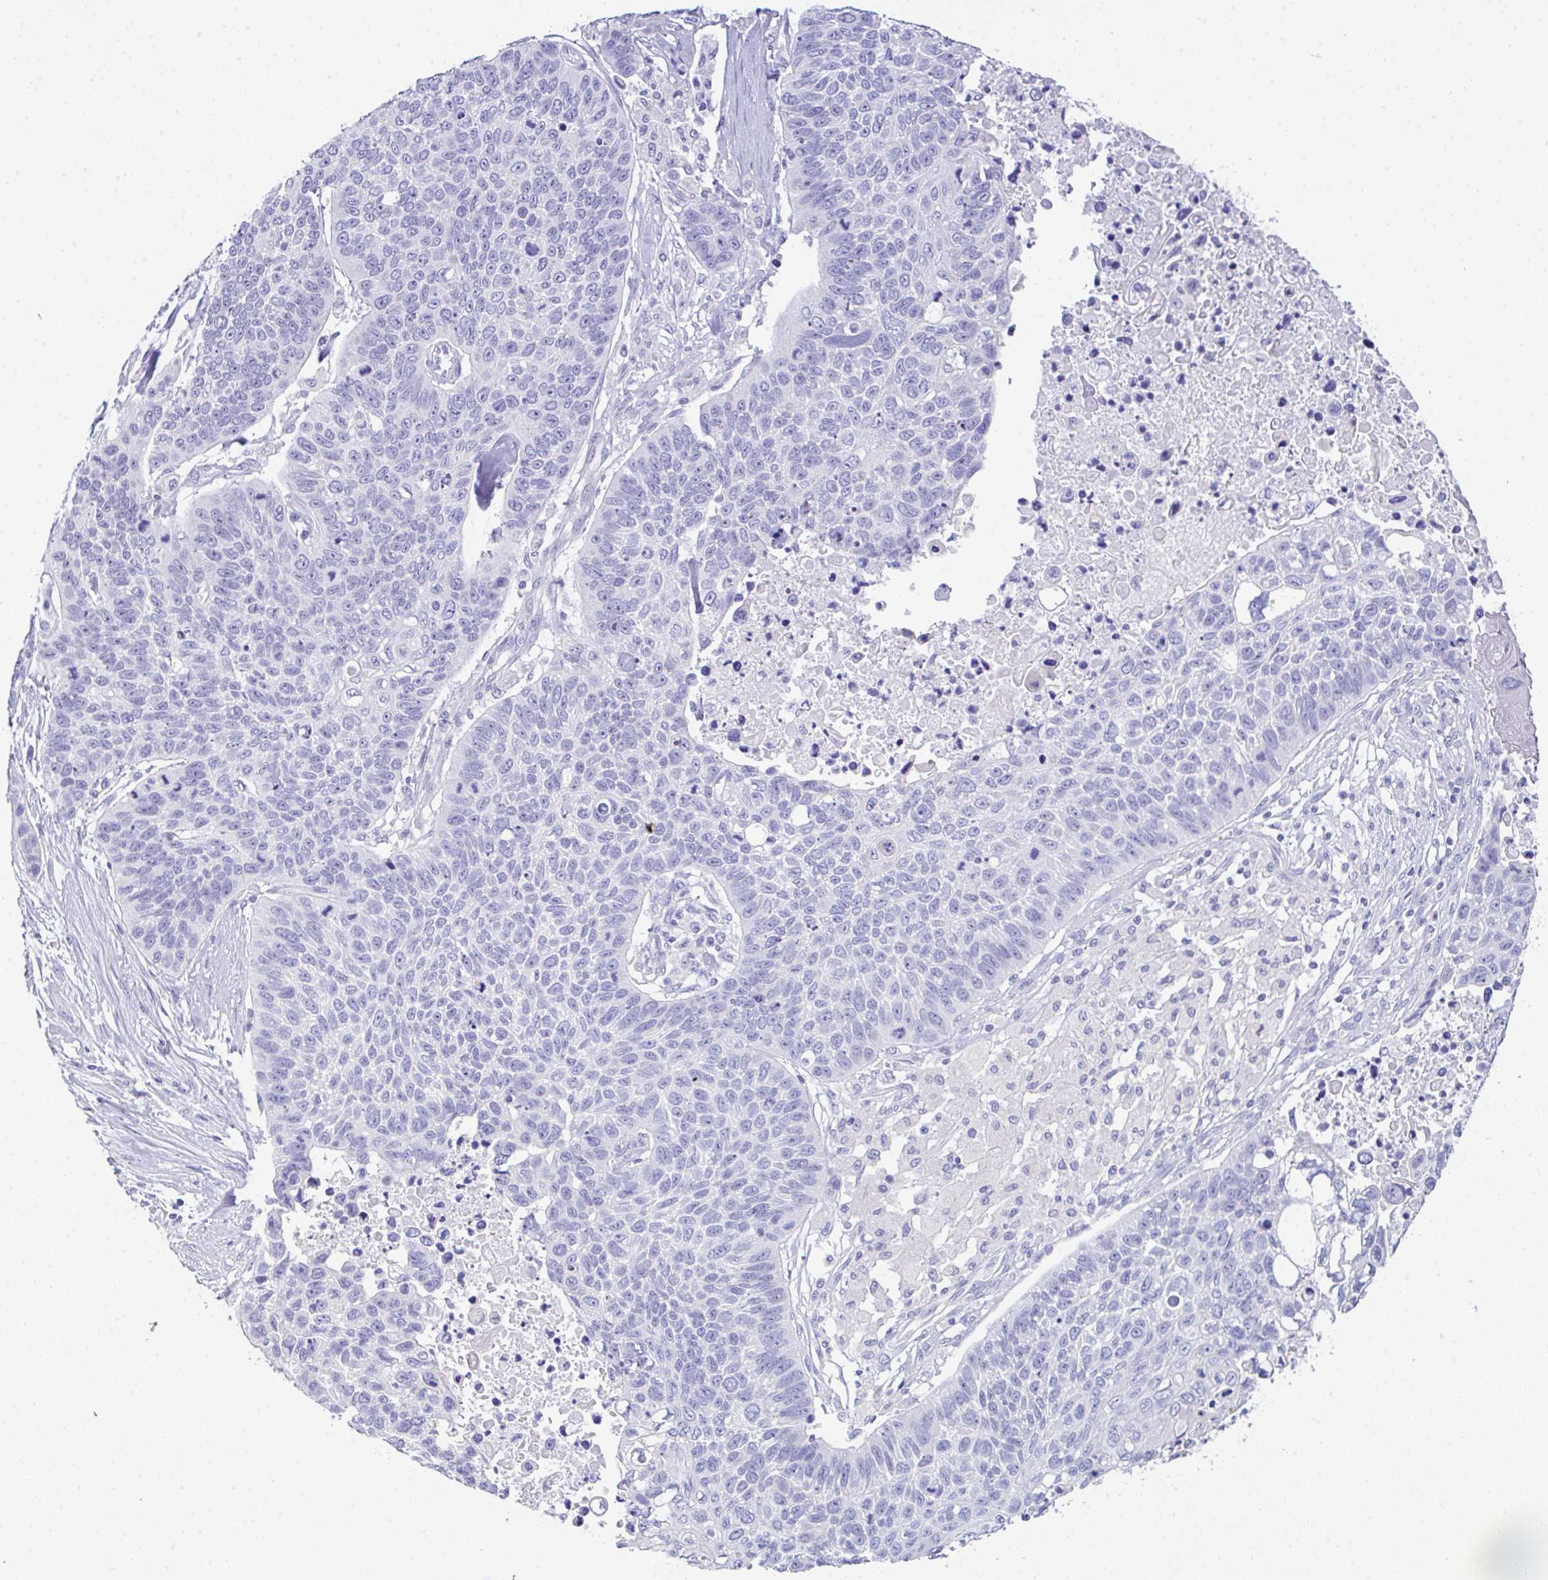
{"staining": {"intensity": "negative", "quantity": "none", "location": "none"}, "tissue": "lung cancer", "cell_type": "Tumor cells", "image_type": "cancer", "snomed": [{"axis": "morphology", "description": "Squamous cell carcinoma, NOS"}, {"axis": "topography", "description": "Lung"}], "caption": "Immunohistochemical staining of human squamous cell carcinoma (lung) shows no significant positivity in tumor cells.", "gene": "SERPINE3", "patient": {"sex": "male", "age": 62}}